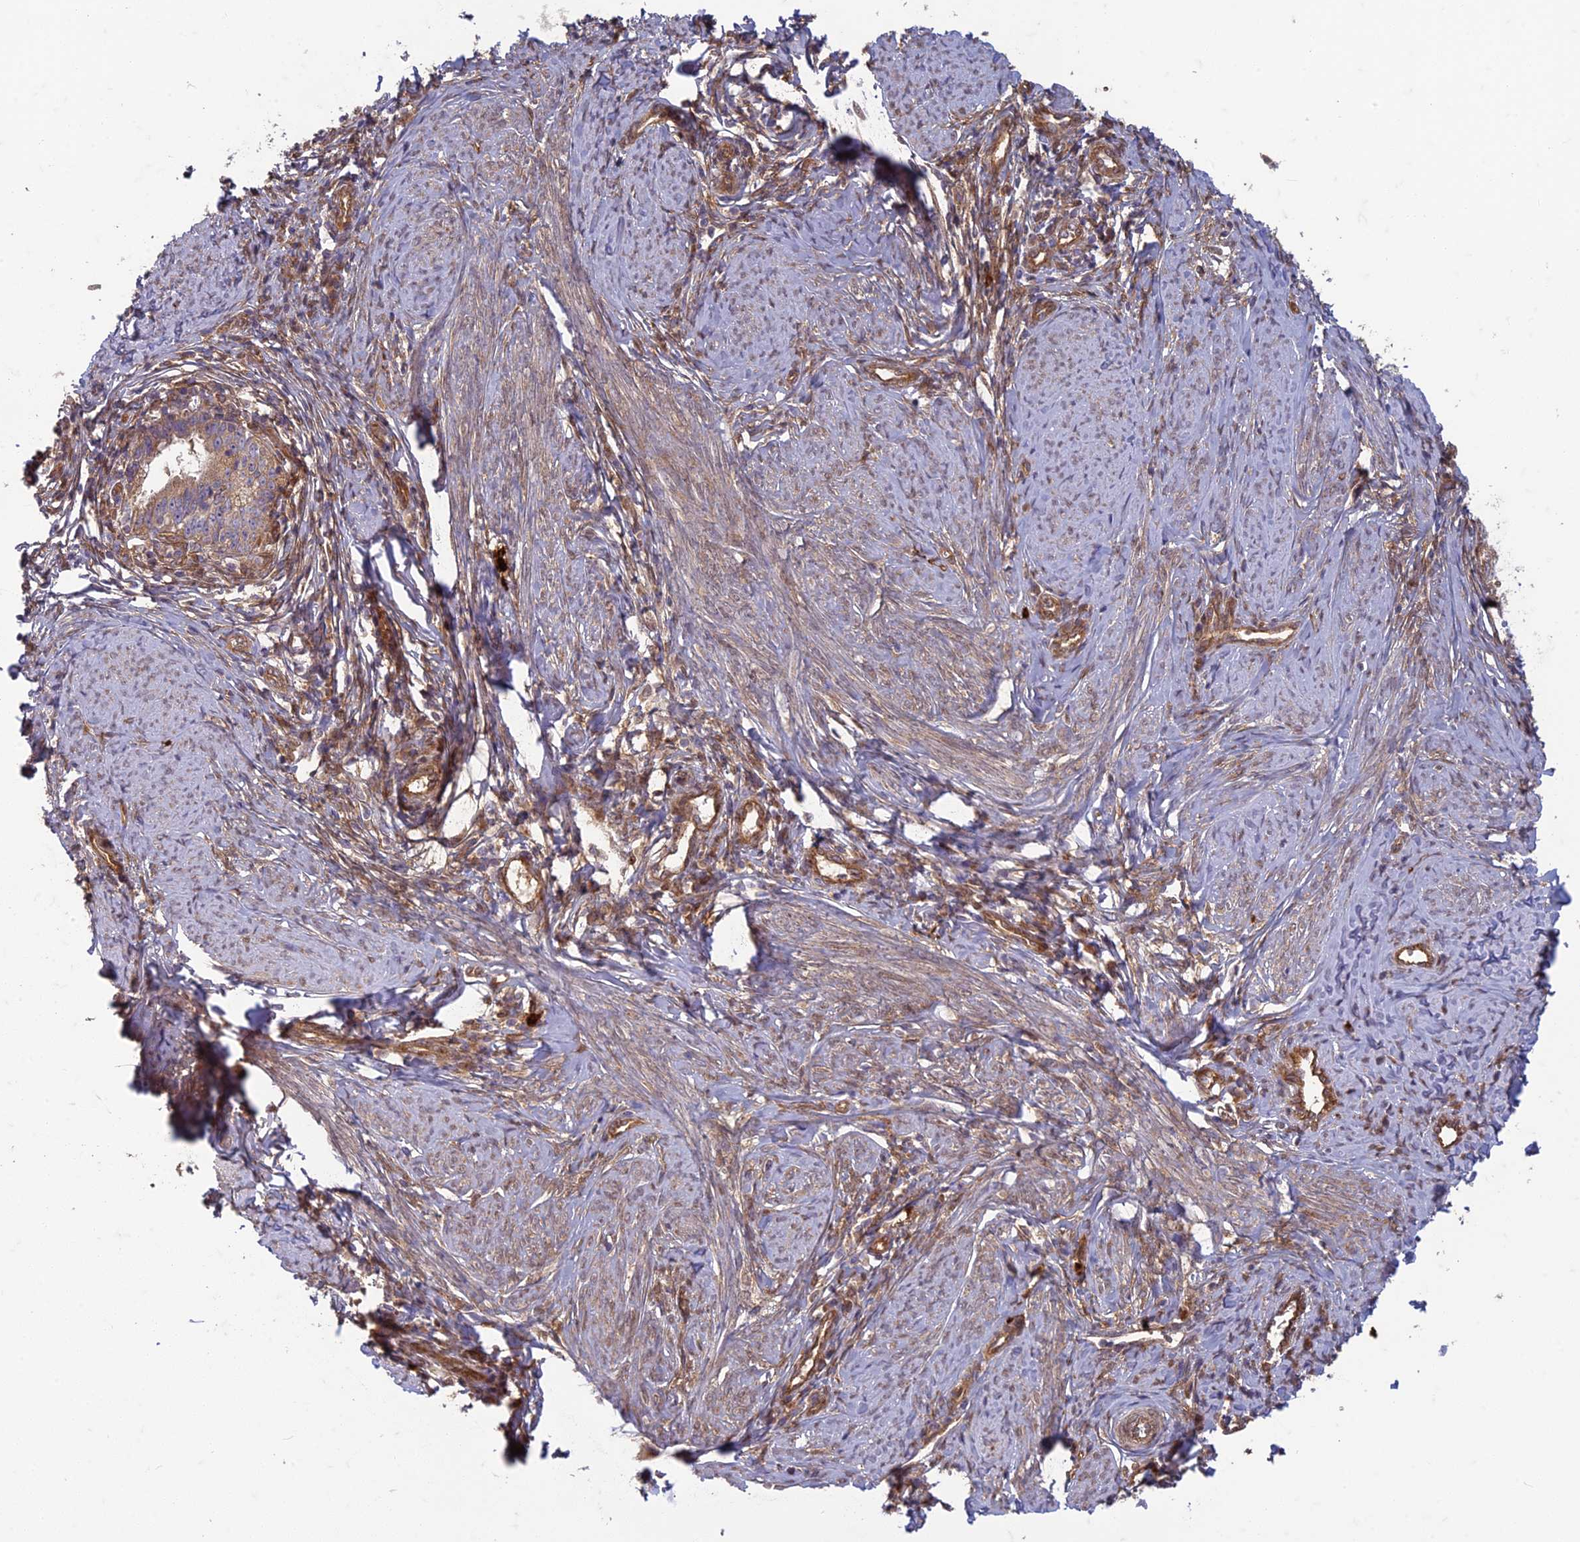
{"staining": {"intensity": "weak", "quantity": ">75%", "location": "cytoplasmic/membranous"}, "tissue": "cervical cancer", "cell_type": "Tumor cells", "image_type": "cancer", "snomed": [{"axis": "morphology", "description": "Adenocarcinoma, NOS"}, {"axis": "topography", "description": "Cervix"}], "caption": "This is an image of IHC staining of adenocarcinoma (cervical), which shows weak staining in the cytoplasmic/membranous of tumor cells.", "gene": "TCF25", "patient": {"sex": "female", "age": 36}}